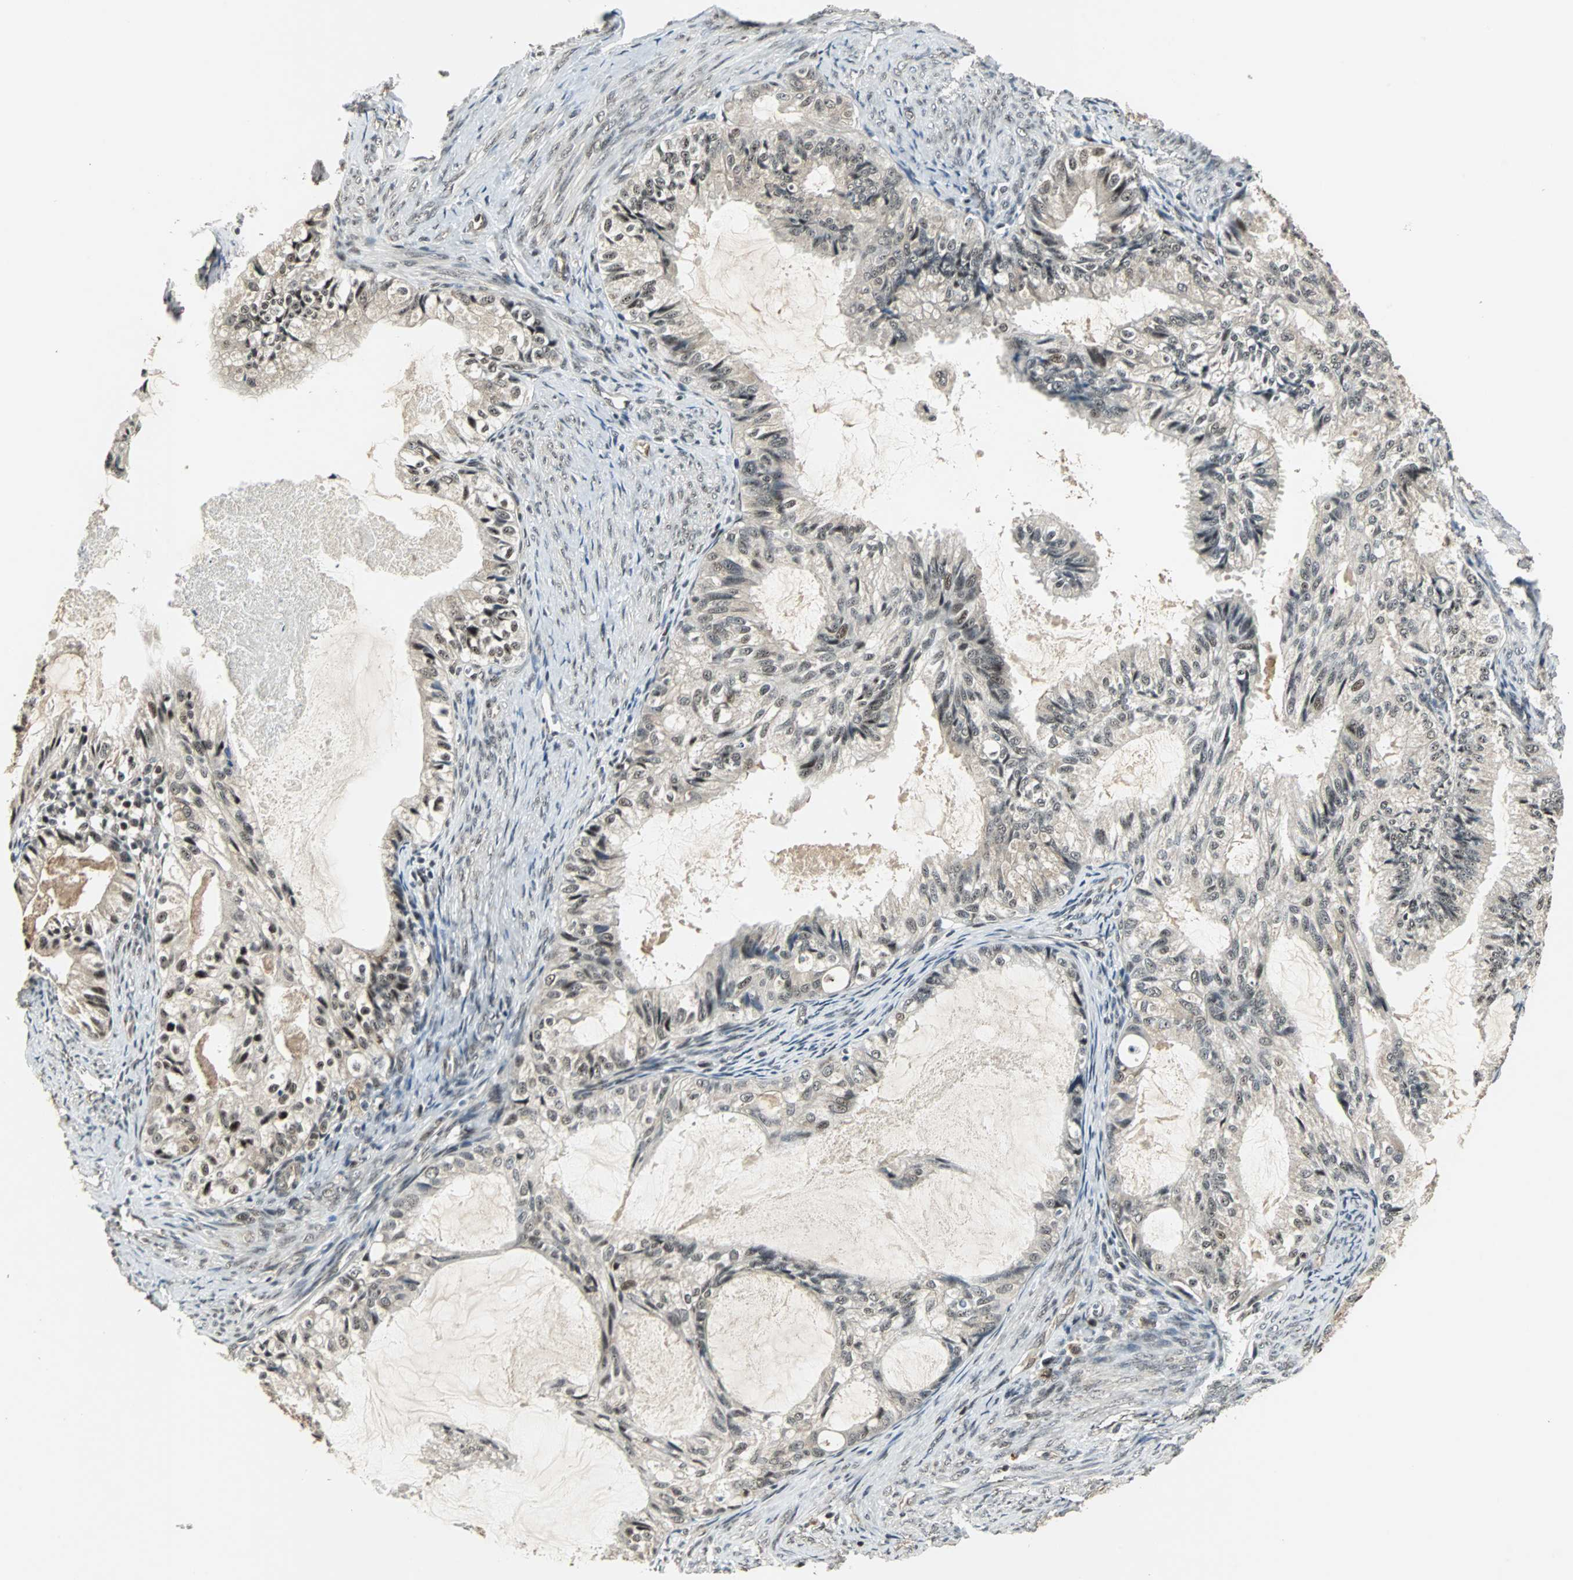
{"staining": {"intensity": "moderate", "quantity": "<25%", "location": "nuclear"}, "tissue": "cervical cancer", "cell_type": "Tumor cells", "image_type": "cancer", "snomed": [{"axis": "morphology", "description": "Normal tissue, NOS"}, {"axis": "morphology", "description": "Adenocarcinoma, NOS"}, {"axis": "topography", "description": "Cervix"}, {"axis": "topography", "description": "Endometrium"}], "caption": "Immunohistochemical staining of adenocarcinoma (cervical) displays low levels of moderate nuclear expression in approximately <25% of tumor cells.", "gene": "MED4", "patient": {"sex": "female", "age": 86}}